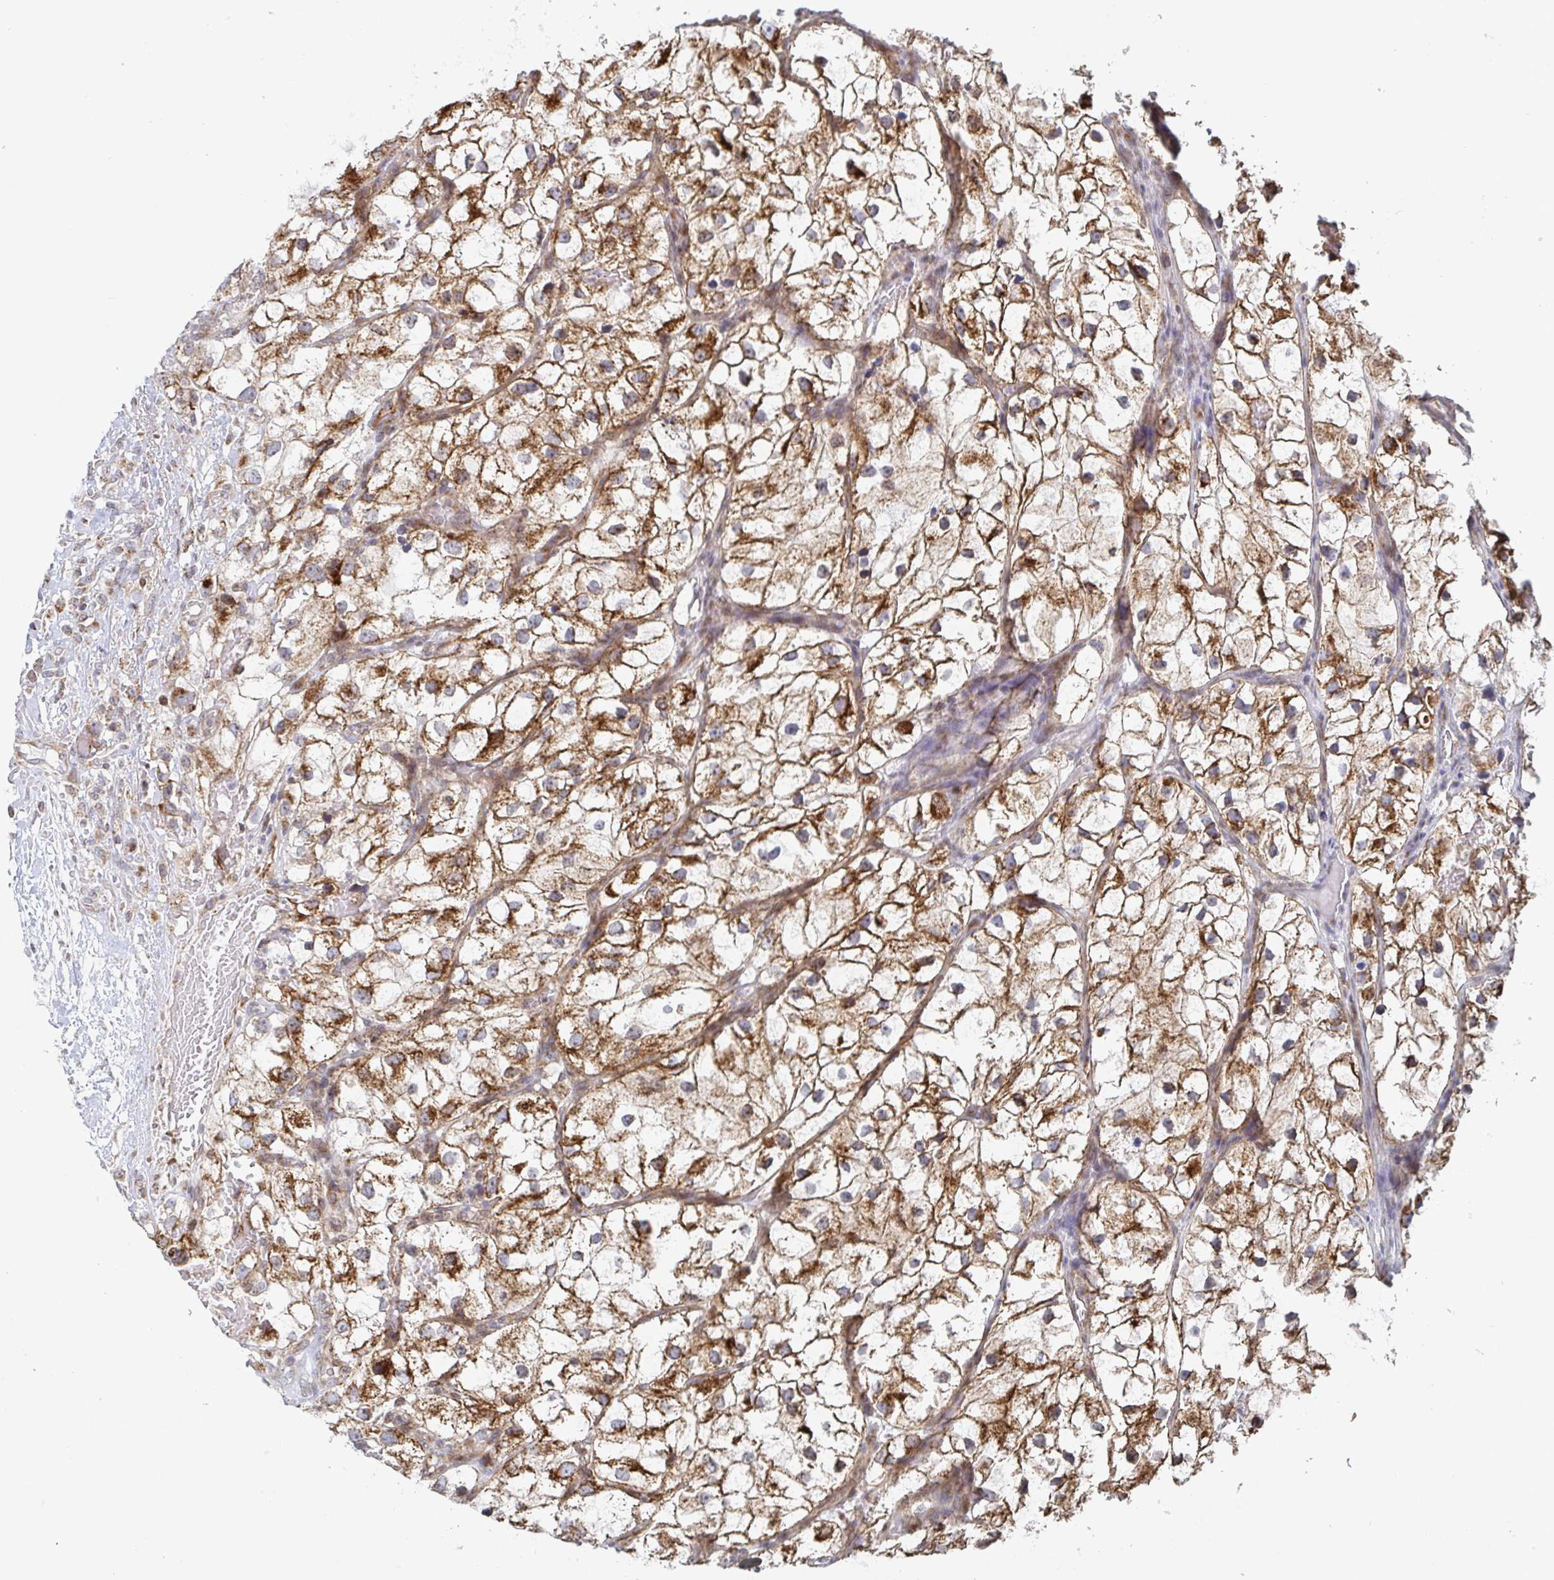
{"staining": {"intensity": "strong", "quantity": ">75%", "location": "cytoplasmic/membranous"}, "tissue": "renal cancer", "cell_type": "Tumor cells", "image_type": "cancer", "snomed": [{"axis": "morphology", "description": "Adenocarcinoma, NOS"}, {"axis": "topography", "description": "Kidney"}], "caption": "Adenocarcinoma (renal) stained for a protein (brown) exhibits strong cytoplasmic/membranous positive staining in about >75% of tumor cells.", "gene": "STARD8", "patient": {"sex": "male", "age": 59}}